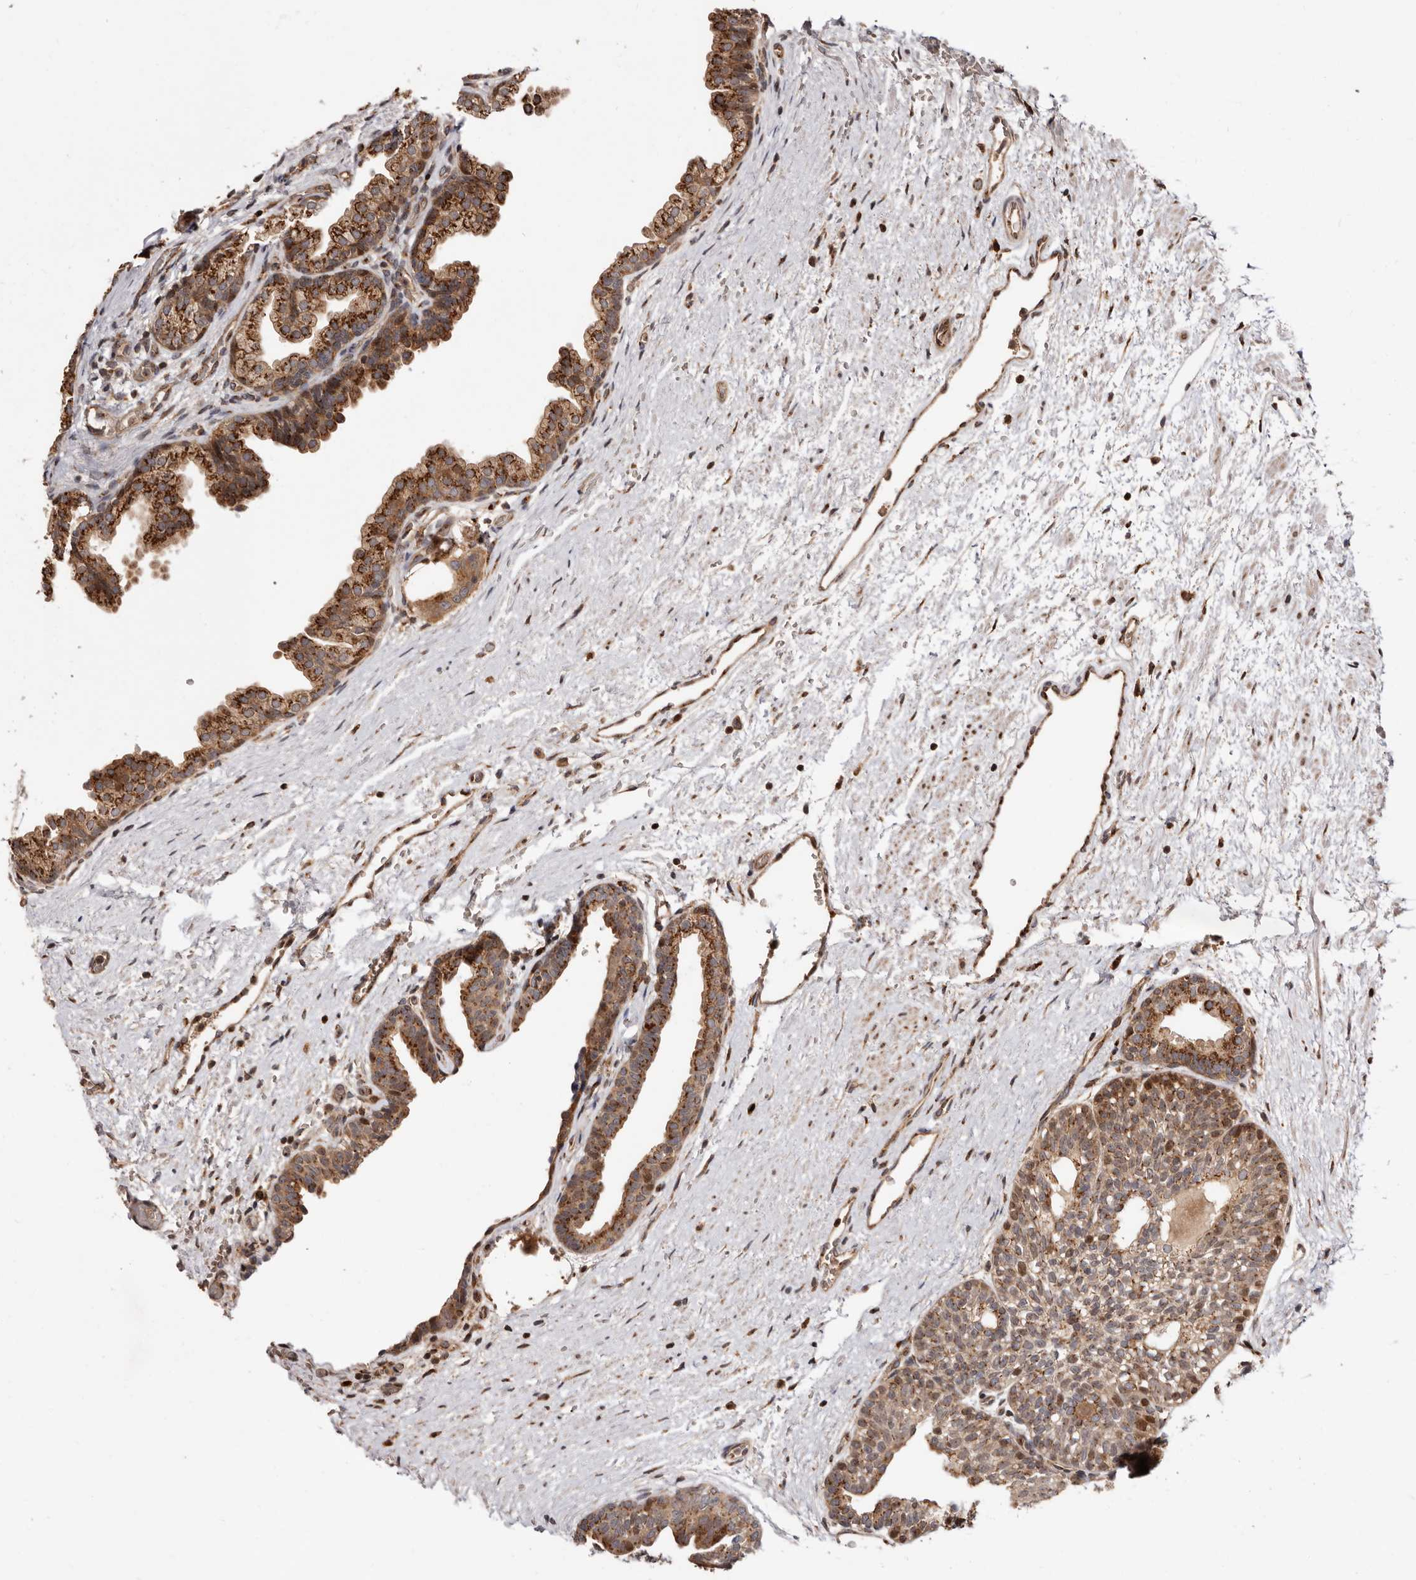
{"staining": {"intensity": "strong", "quantity": ">75%", "location": "cytoplasmic/membranous"}, "tissue": "prostate", "cell_type": "Glandular cells", "image_type": "normal", "snomed": [{"axis": "morphology", "description": "Normal tissue, NOS"}, {"axis": "topography", "description": "Prostate"}], "caption": "This image demonstrates immunohistochemistry (IHC) staining of normal human prostate, with high strong cytoplasmic/membranous expression in about >75% of glandular cells.", "gene": "GPR27", "patient": {"sex": "male", "age": 48}}